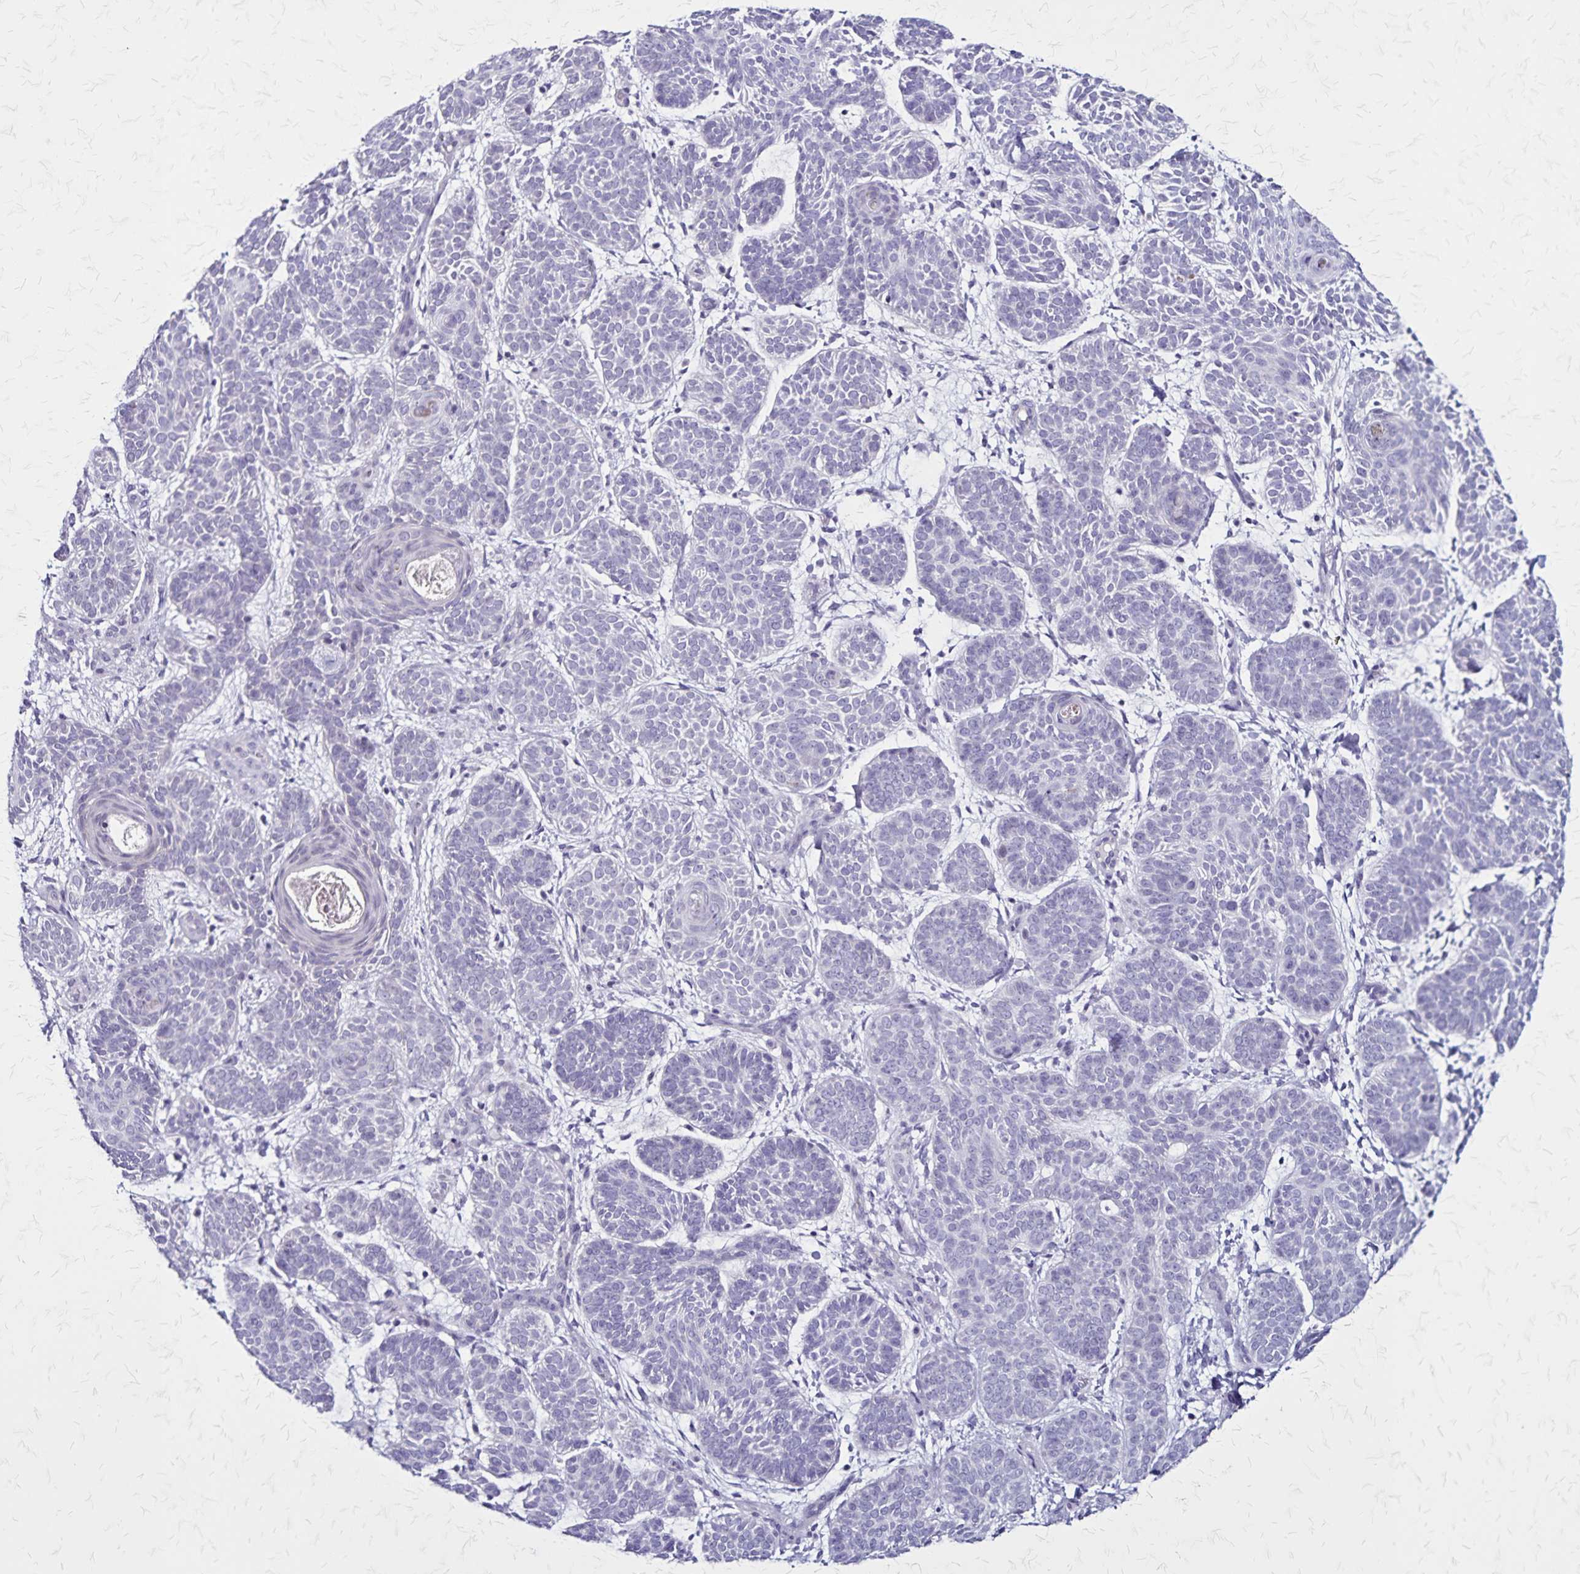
{"staining": {"intensity": "negative", "quantity": "none", "location": "none"}, "tissue": "skin cancer", "cell_type": "Tumor cells", "image_type": "cancer", "snomed": [{"axis": "morphology", "description": "Basal cell carcinoma"}, {"axis": "topography", "description": "Skin"}], "caption": "DAB immunohistochemical staining of skin basal cell carcinoma exhibits no significant positivity in tumor cells.", "gene": "PLXNA4", "patient": {"sex": "female", "age": 82}}